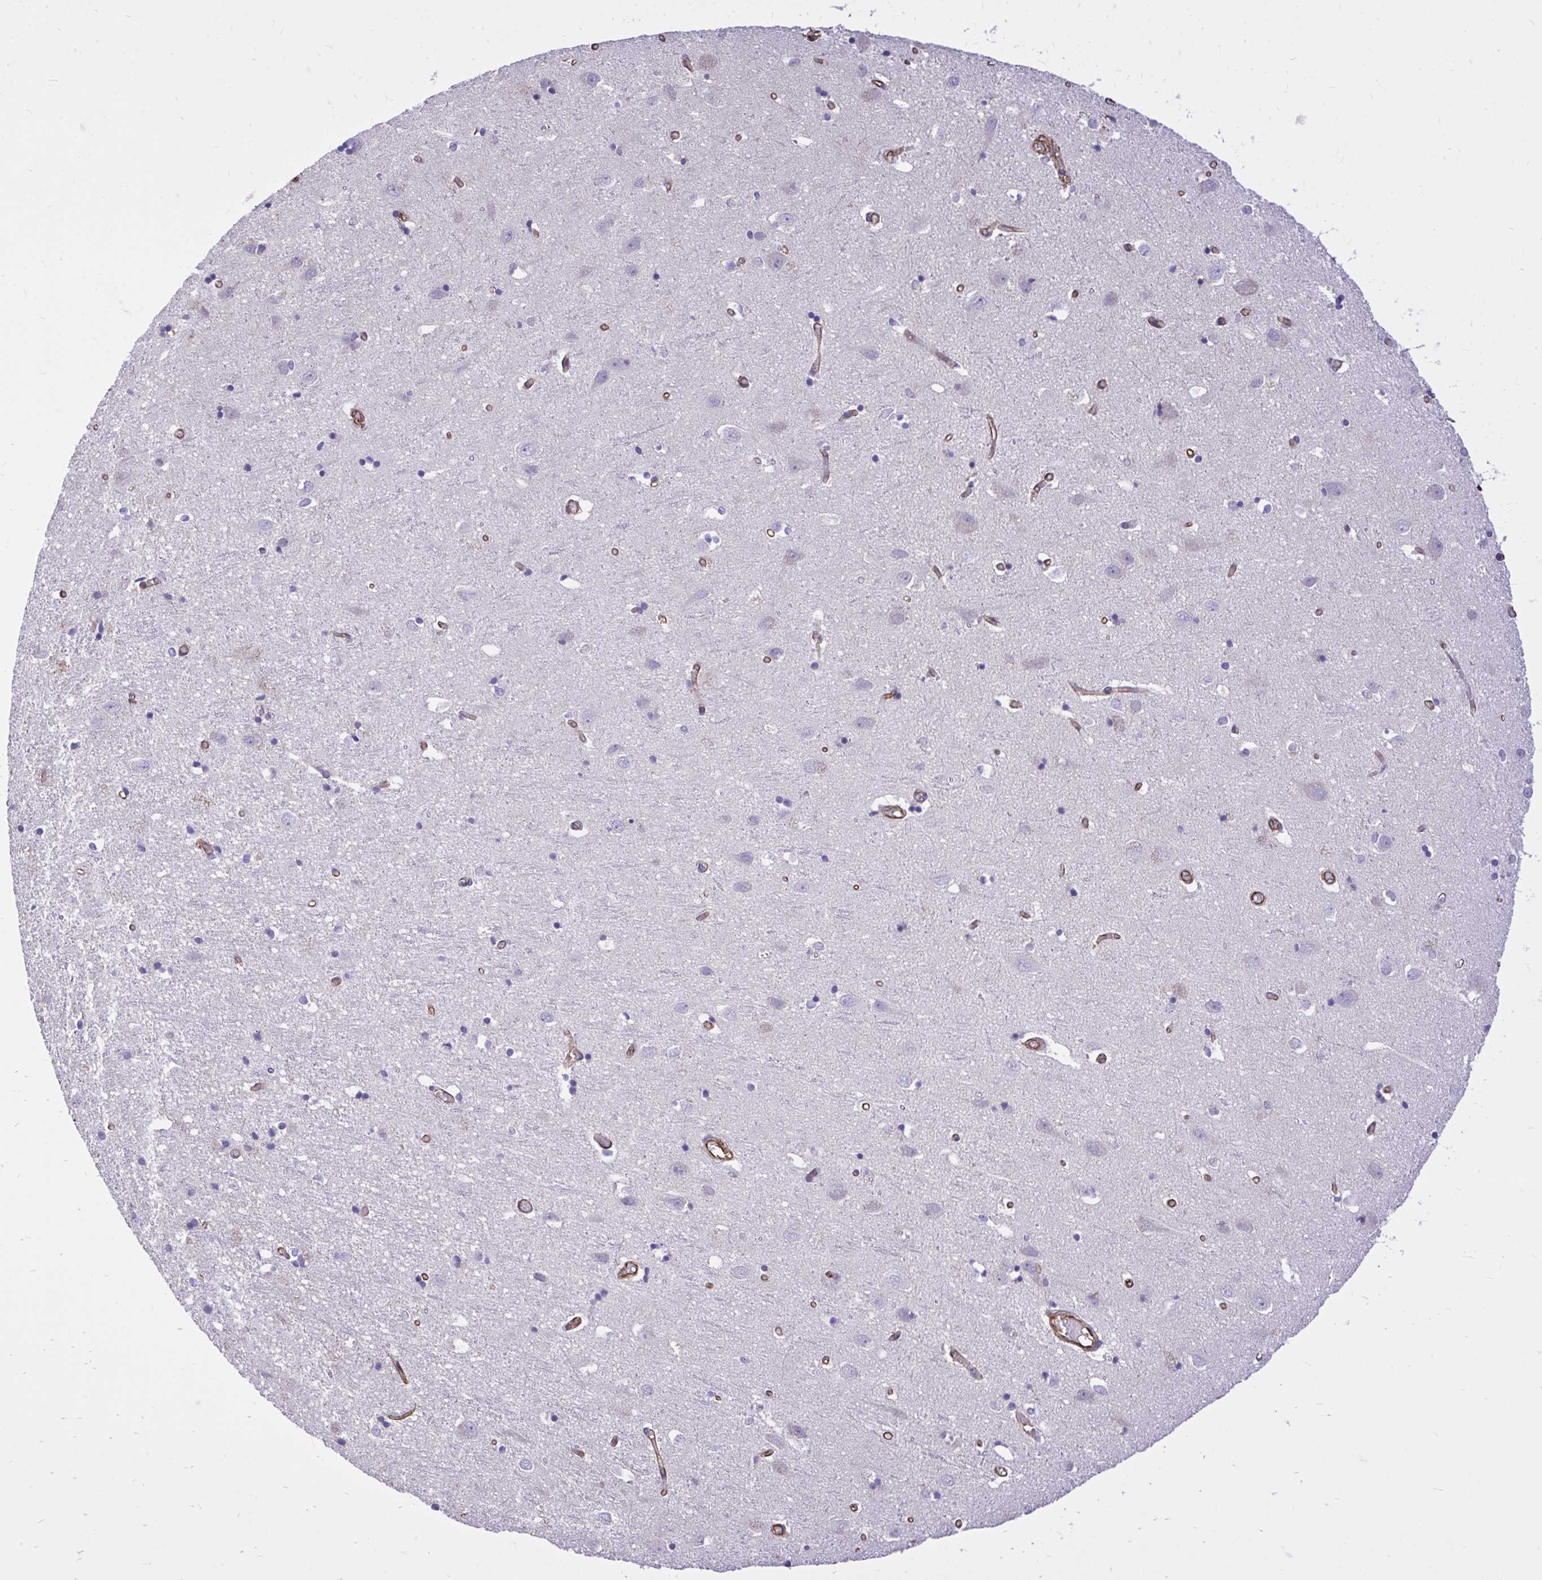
{"staining": {"intensity": "moderate", "quantity": ">75%", "location": "cytoplasmic/membranous"}, "tissue": "cerebral cortex", "cell_type": "Endothelial cells", "image_type": "normal", "snomed": [{"axis": "morphology", "description": "Normal tissue, NOS"}, {"axis": "topography", "description": "Cerebral cortex"}], "caption": "DAB (3,3'-diaminobenzidine) immunohistochemical staining of unremarkable cerebral cortex displays moderate cytoplasmic/membranous protein expression in about >75% of endothelial cells. (Stains: DAB in brown, nuclei in blue, Microscopy: brightfield microscopy at high magnification).", "gene": "RNF103", "patient": {"sex": "male", "age": 70}}